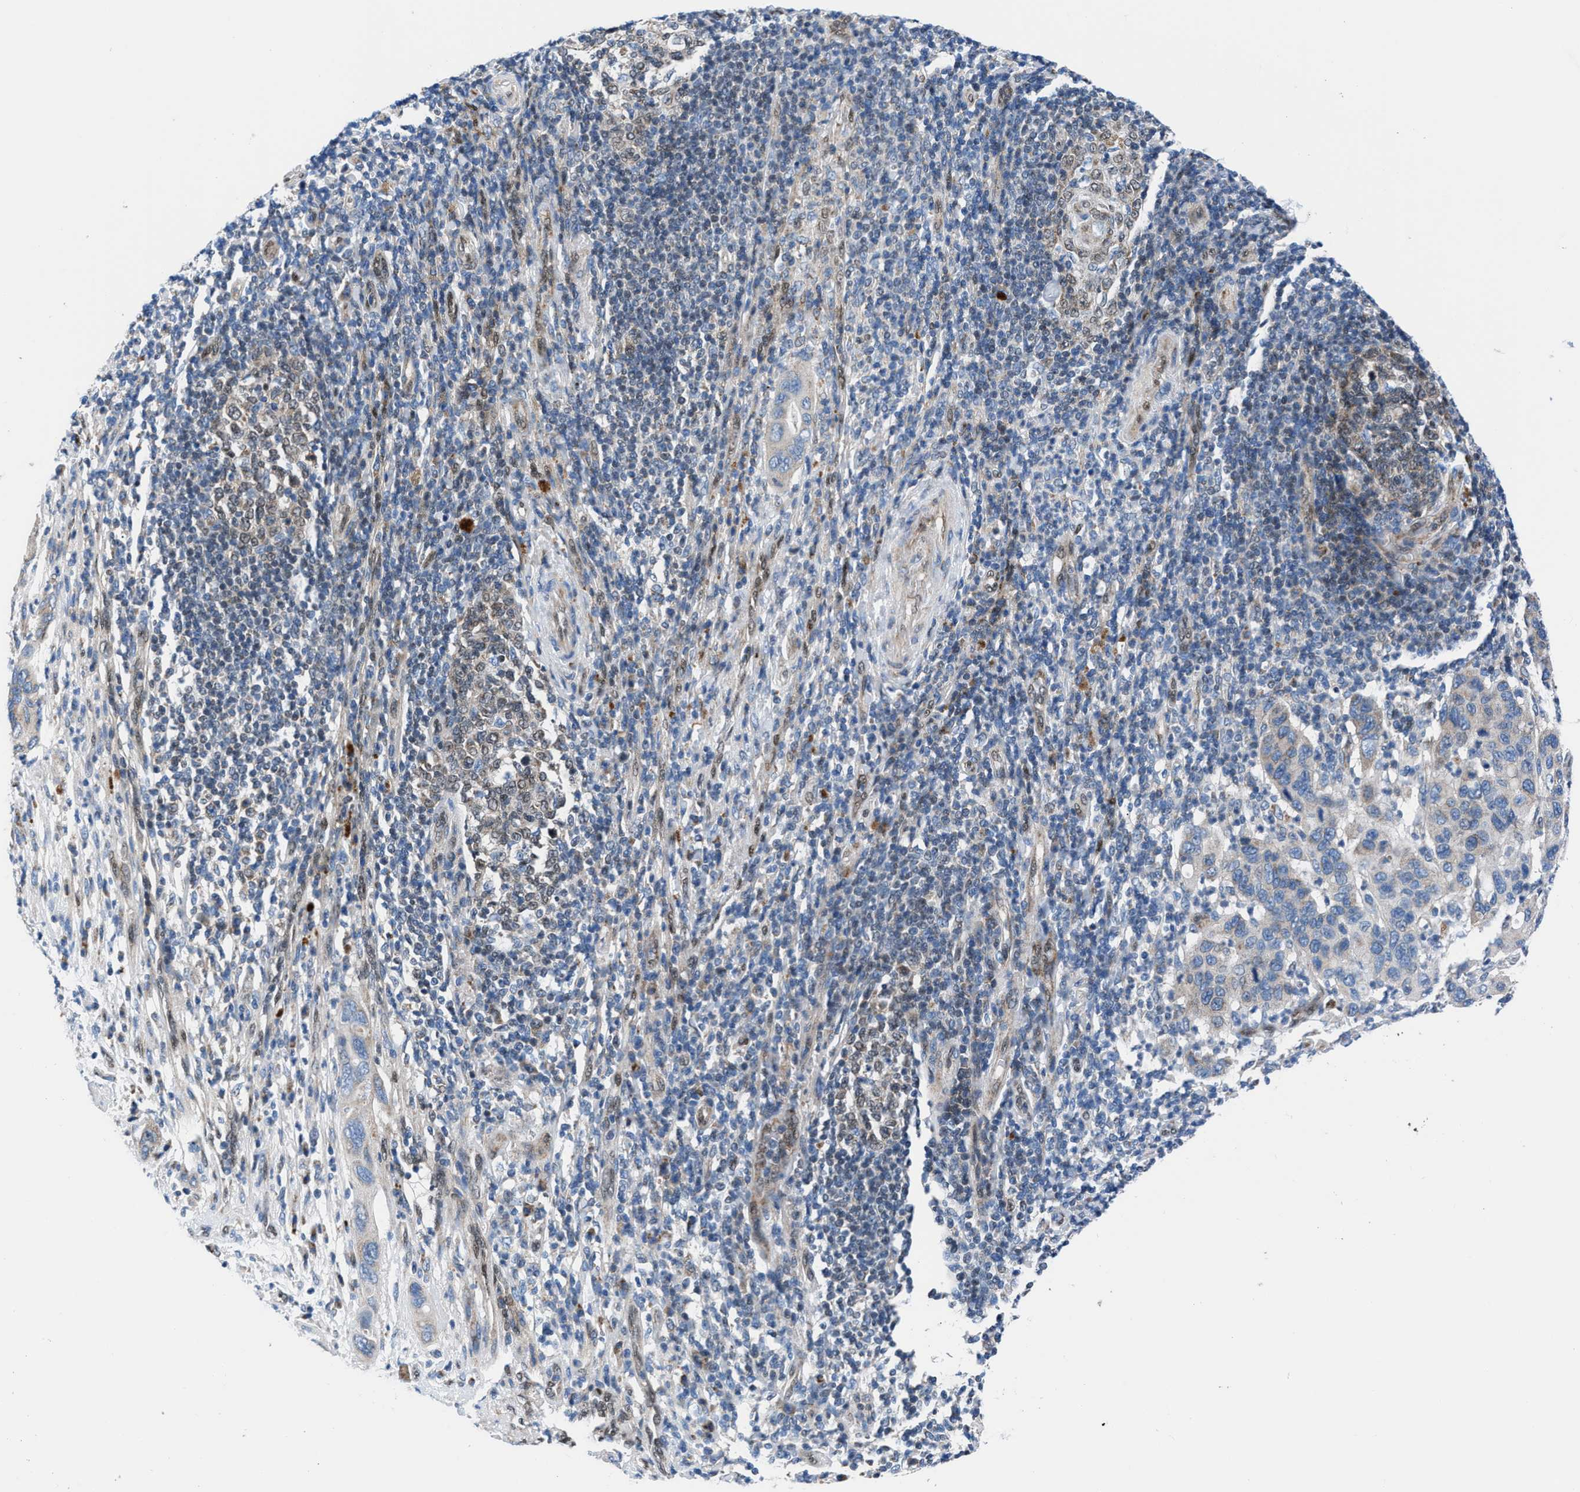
{"staining": {"intensity": "weak", "quantity": "<25%", "location": "cytoplasmic/membranous"}, "tissue": "pancreatic cancer", "cell_type": "Tumor cells", "image_type": "cancer", "snomed": [{"axis": "morphology", "description": "Adenocarcinoma, NOS"}, {"axis": "topography", "description": "Pancreas"}], "caption": "This is a photomicrograph of immunohistochemistry (IHC) staining of pancreatic cancer, which shows no staining in tumor cells. The staining is performed using DAB brown chromogen with nuclei counter-stained in using hematoxylin.", "gene": "LMO2", "patient": {"sex": "female", "age": 71}}